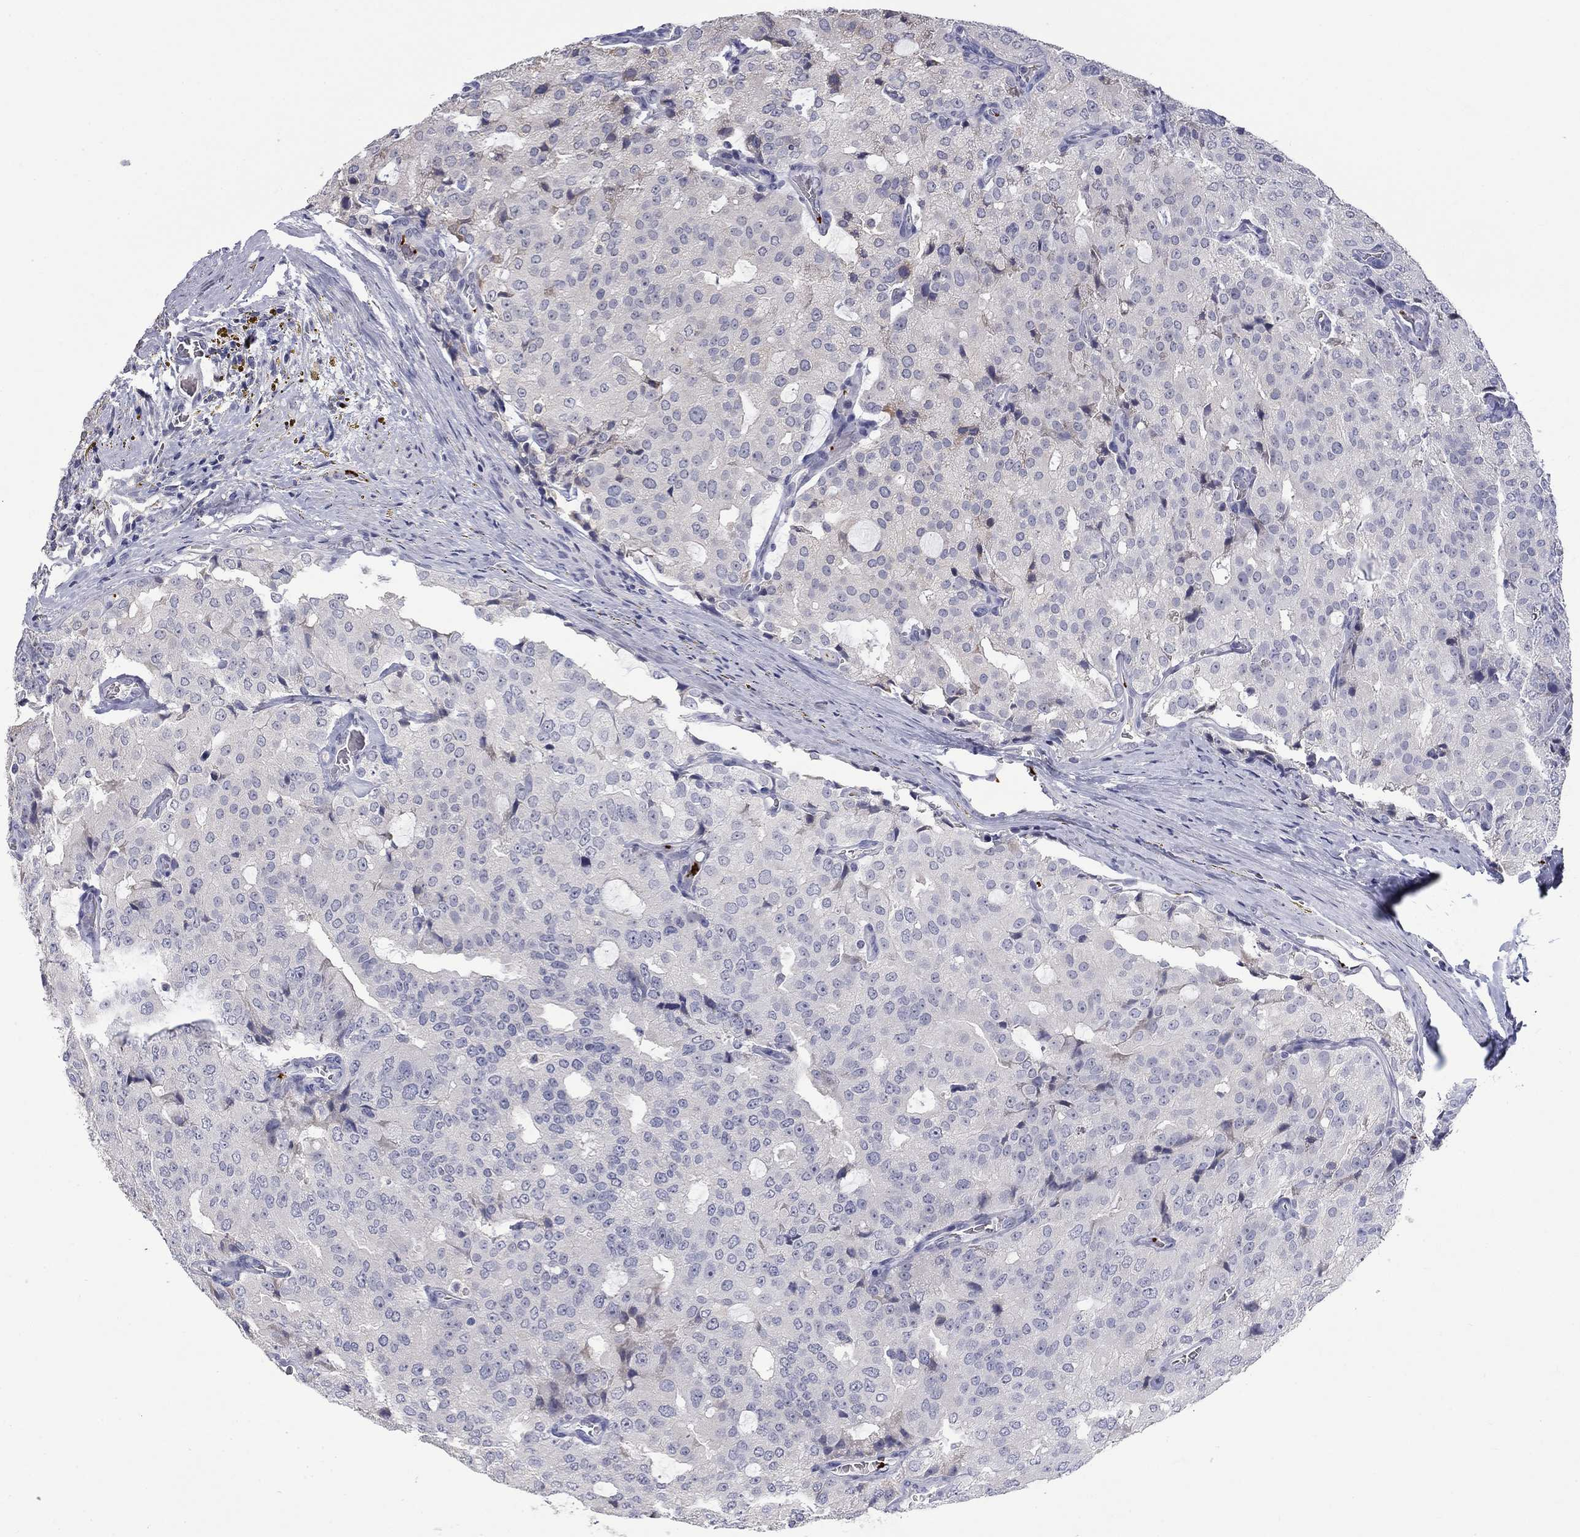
{"staining": {"intensity": "negative", "quantity": "none", "location": "none"}, "tissue": "prostate cancer", "cell_type": "Tumor cells", "image_type": "cancer", "snomed": [{"axis": "morphology", "description": "Adenocarcinoma, NOS"}, {"axis": "topography", "description": "Prostate and seminal vesicle, NOS"}, {"axis": "topography", "description": "Prostate"}], "caption": "Tumor cells show no significant positivity in prostate adenocarcinoma.", "gene": "PLEK", "patient": {"sex": "male", "age": 67}}